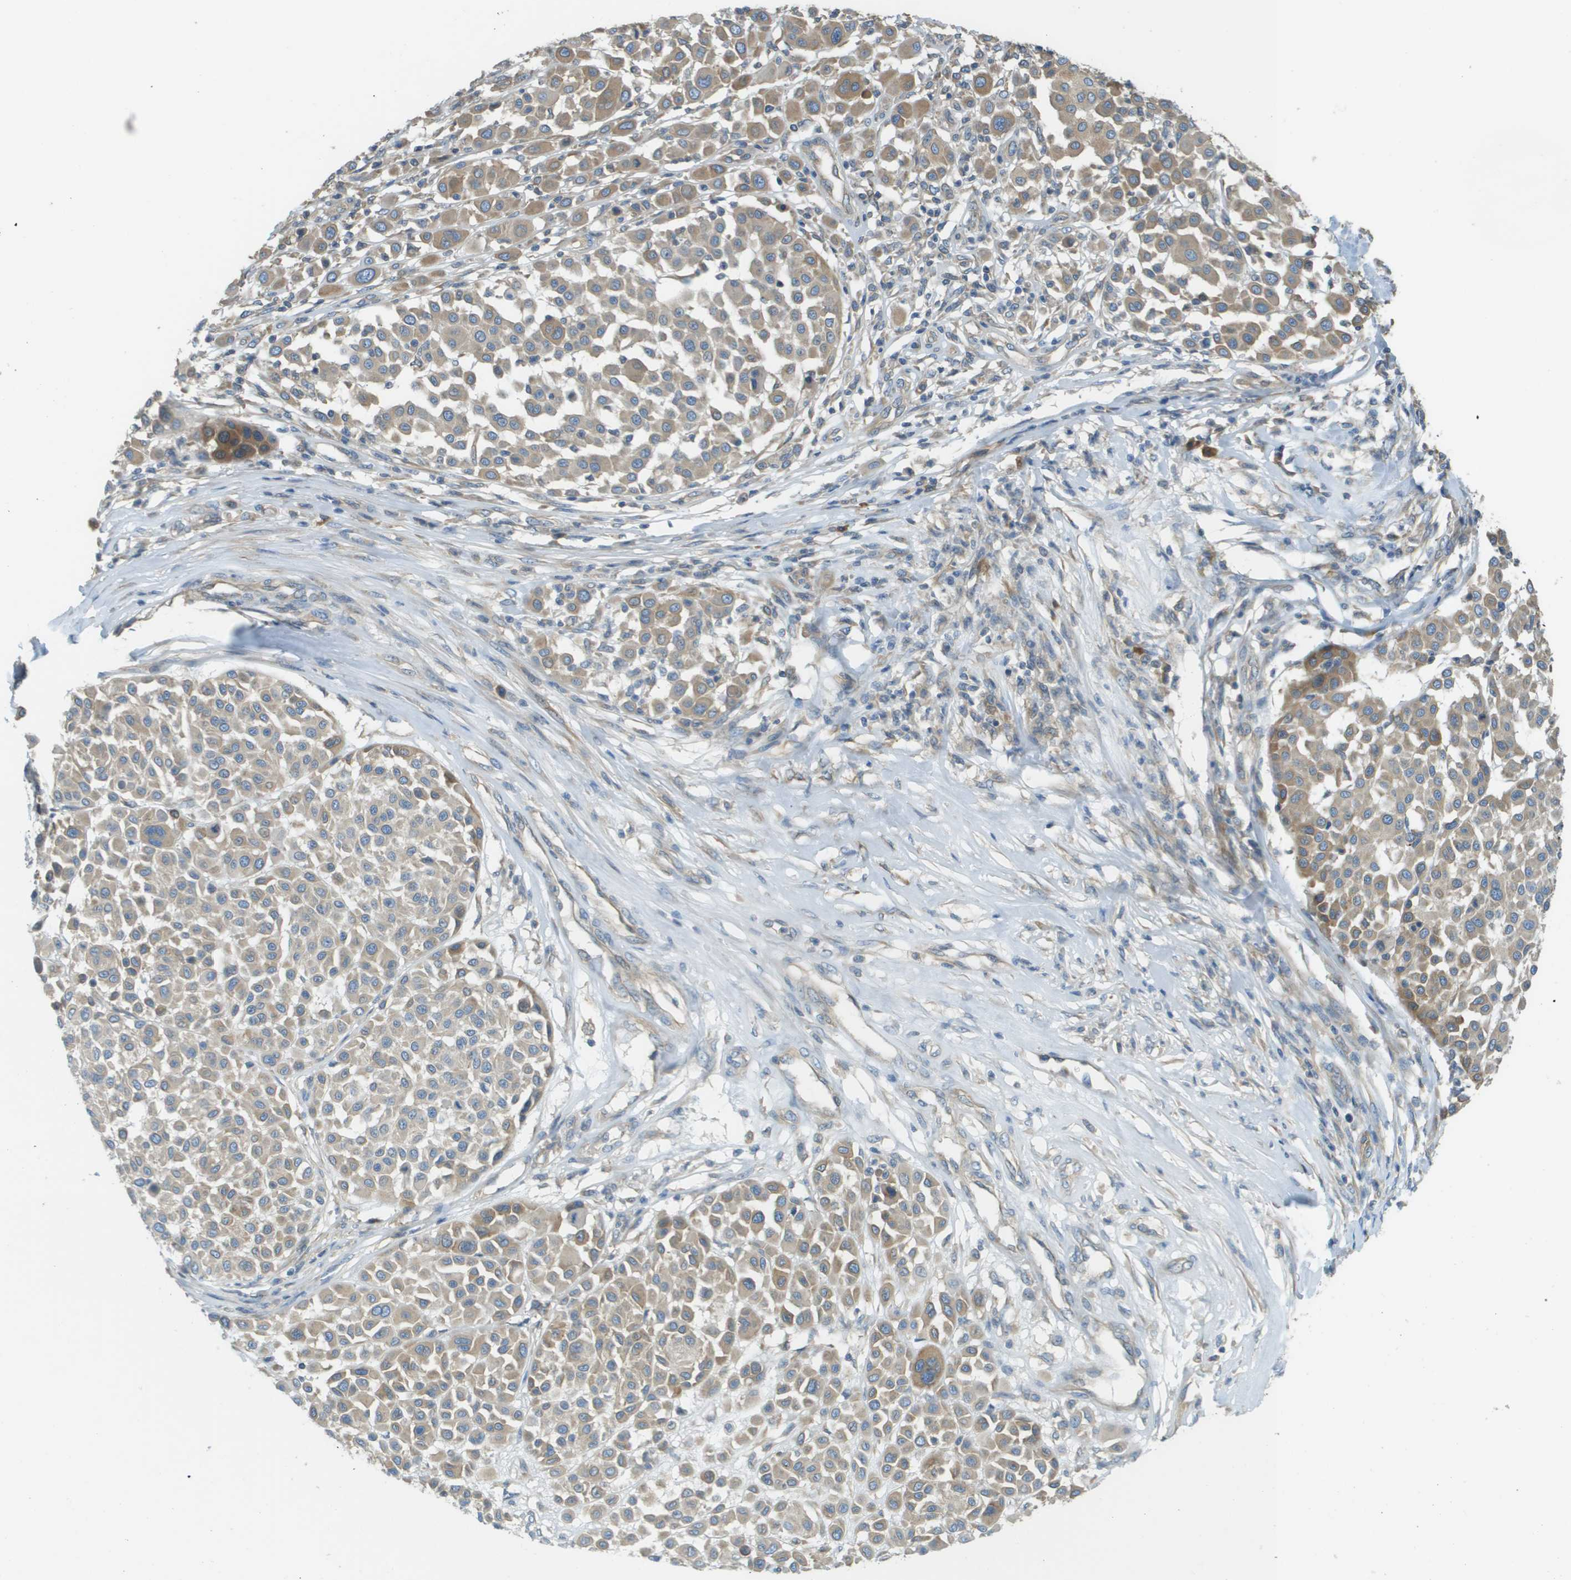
{"staining": {"intensity": "weak", "quantity": "25%-75%", "location": "cytoplasmic/membranous"}, "tissue": "melanoma", "cell_type": "Tumor cells", "image_type": "cancer", "snomed": [{"axis": "morphology", "description": "Malignant melanoma, Metastatic site"}, {"axis": "topography", "description": "Soft tissue"}], "caption": "Approximately 25%-75% of tumor cells in human malignant melanoma (metastatic site) show weak cytoplasmic/membranous protein positivity as visualized by brown immunohistochemical staining.", "gene": "DNAJB11", "patient": {"sex": "male", "age": 41}}